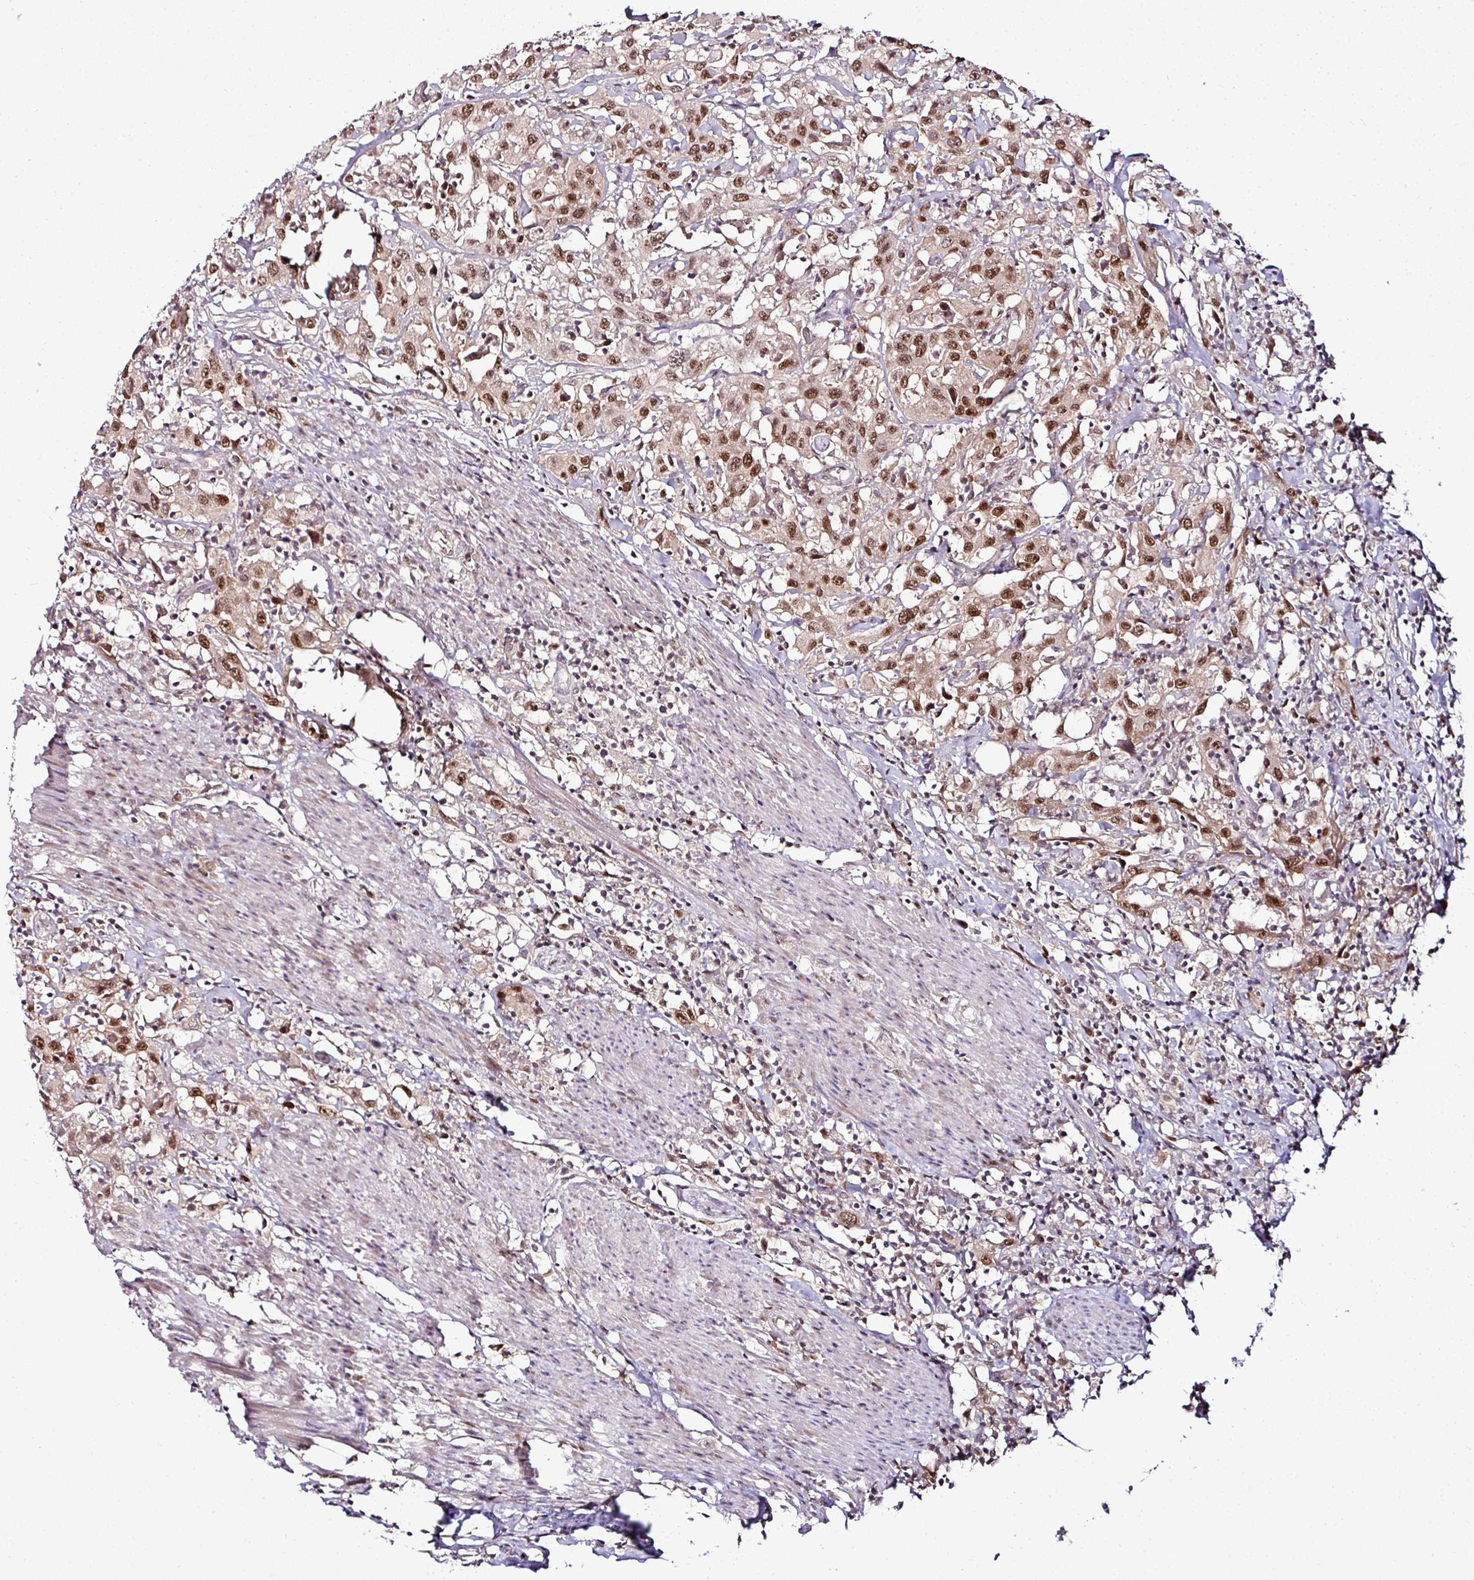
{"staining": {"intensity": "moderate", "quantity": ">75%", "location": "nuclear"}, "tissue": "urothelial cancer", "cell_type": "Tumor cells", "image_type": "cancer", "snomed": [{"axis": "morphology", "description": "Urothelial carcinoma, High grade"}, {"axis": "topography", "description": "Urinary bladder"}], "caption": "Tumor cells demonstrate medium levels of moderate nuclear positivity in approximately >75% of cells in human high-grade urothelial carcinoma.", "gene": "KLF16", "patient": {"sex": "male", "age": 61}}